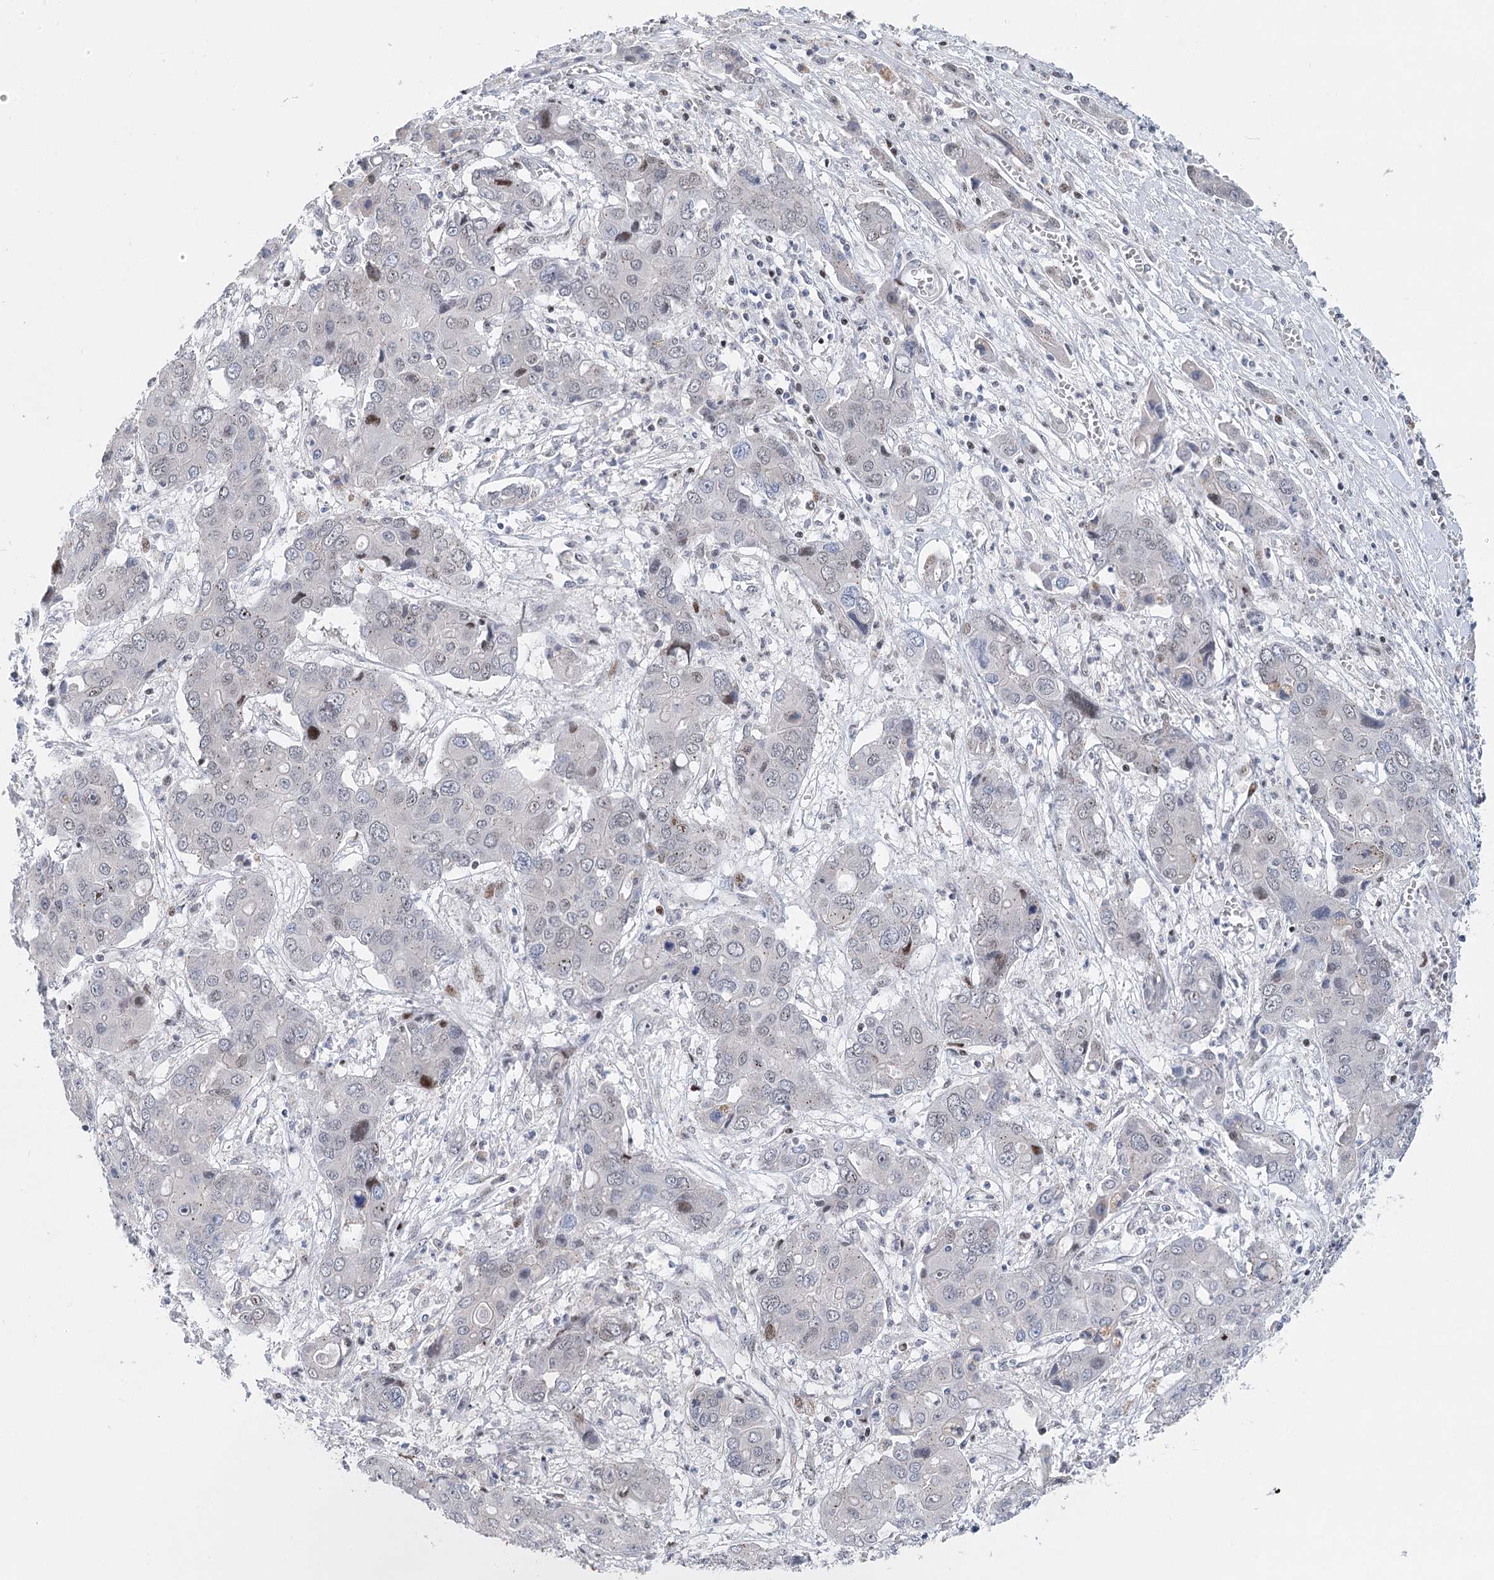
{"staining": {"intensity": "weak", "quantity": "<25%", "location": "nuclear"}, "tissue": "liver cancer", "cell_type": "Tumor cells", "image_type": "cancer", "snomed": [{"axis": "morphology", "description": "Cholangiocarcinoma"}, {"axis": "topography", "description": "Liver"}], "caption": "A micrograph of human liver cancer (cholangiocarcinoma) is negative for staining in tumor cells. The staining is performed using DAB (3,3'-diaminobenzidine) brown chromogen with nuclei counter-stained in using hematoxylin.", "gene": "CAMTA1", "patient": {"sex": "male", "age": 67}}